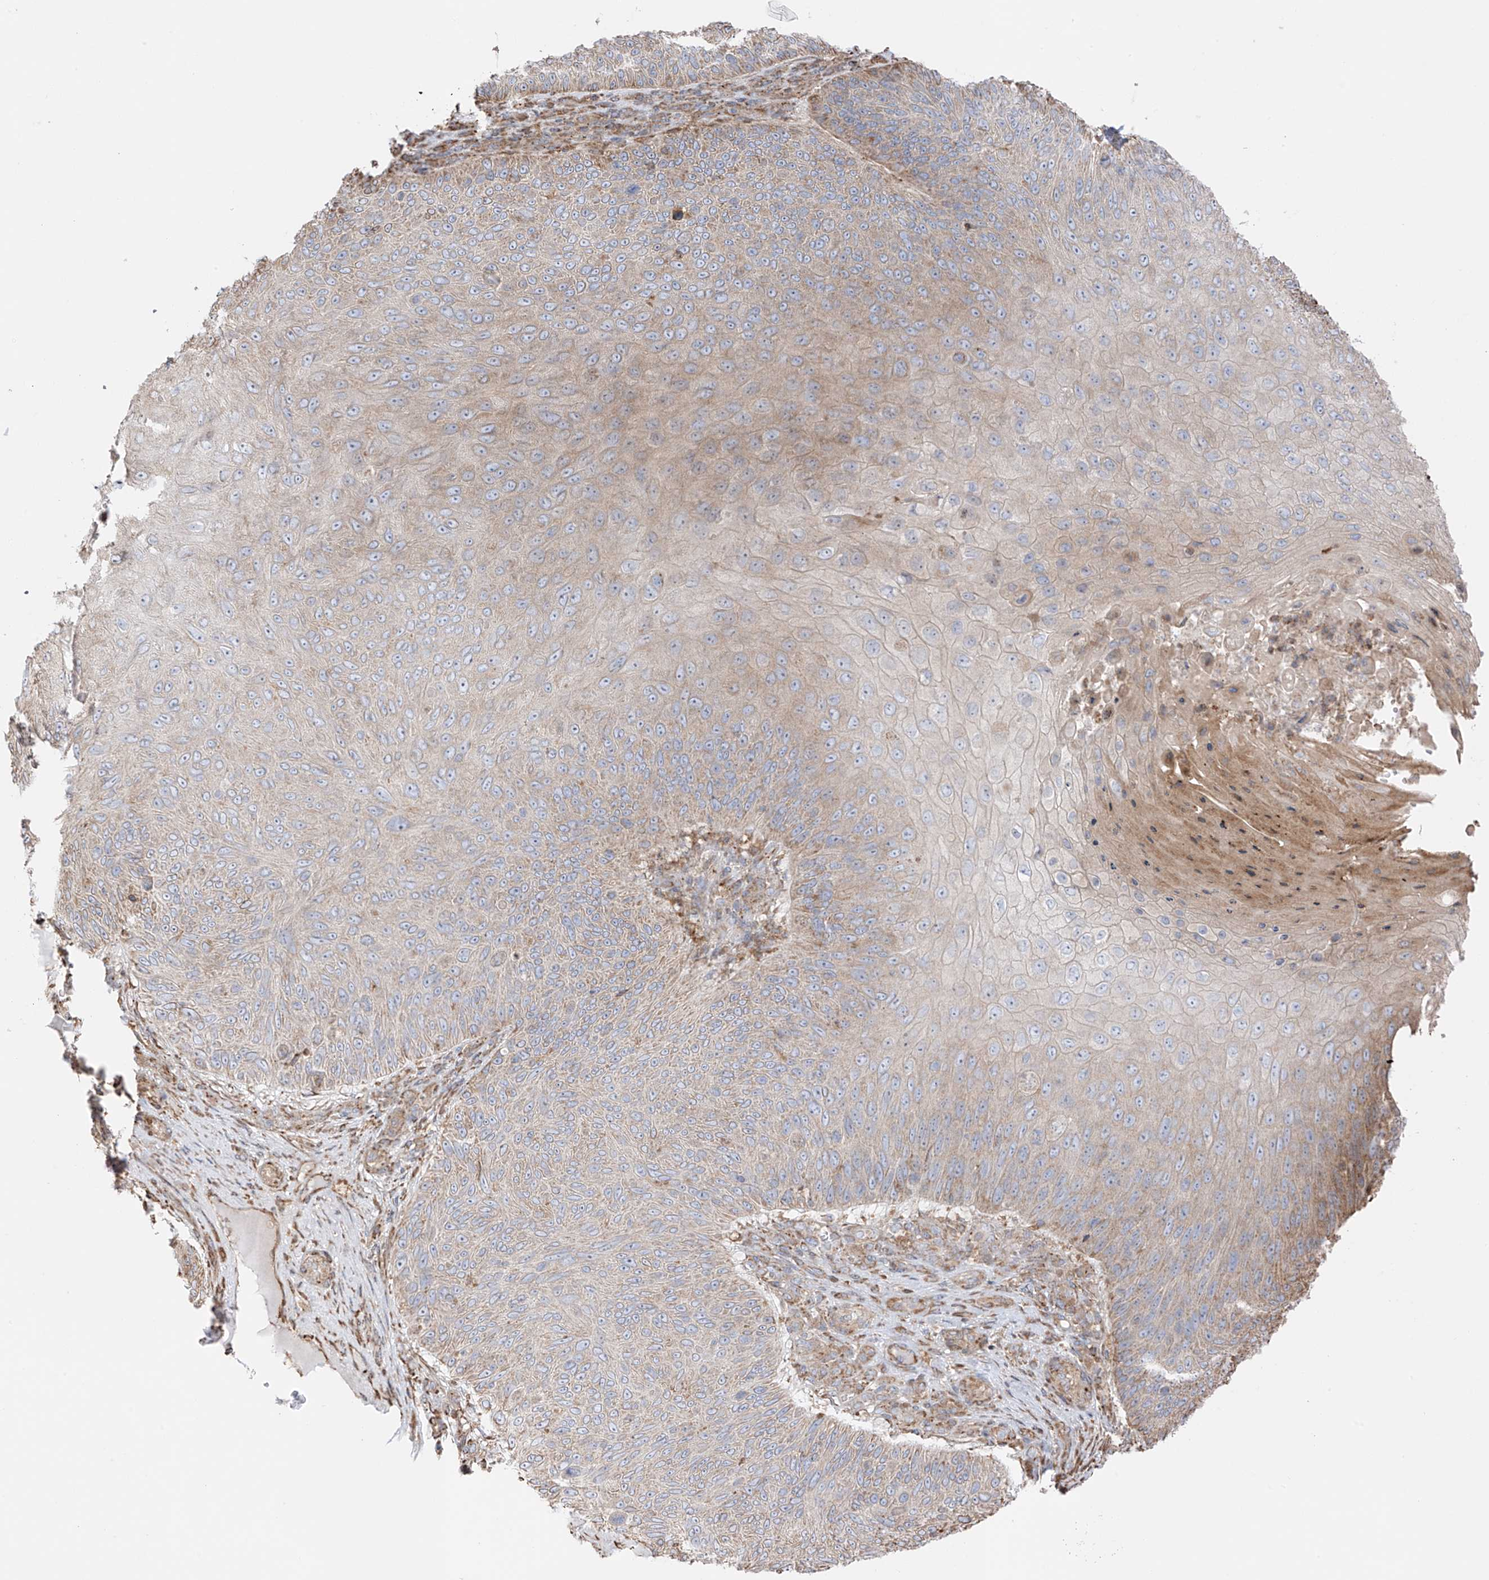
{"staining": {"intensity": "weak", "quantity": "25%-75%", "location": "cytoplasmic/membranous"}, "tissue": "skin cancer", "cell_type": "Tumor cells", "image_type": "cancer", "snomed": [{"axis": "morphology", "description": "Squamous cell carcinoma, NOS"}, {"axis": "topography", "description": "Skin"}], "caption": "Skin cancer (squamous cell carcinoma) stained with a protein marker exhibits weak staining in tumor cells.", "gene": "XKR3", "patient": {"sex": "female", "age": 88}}